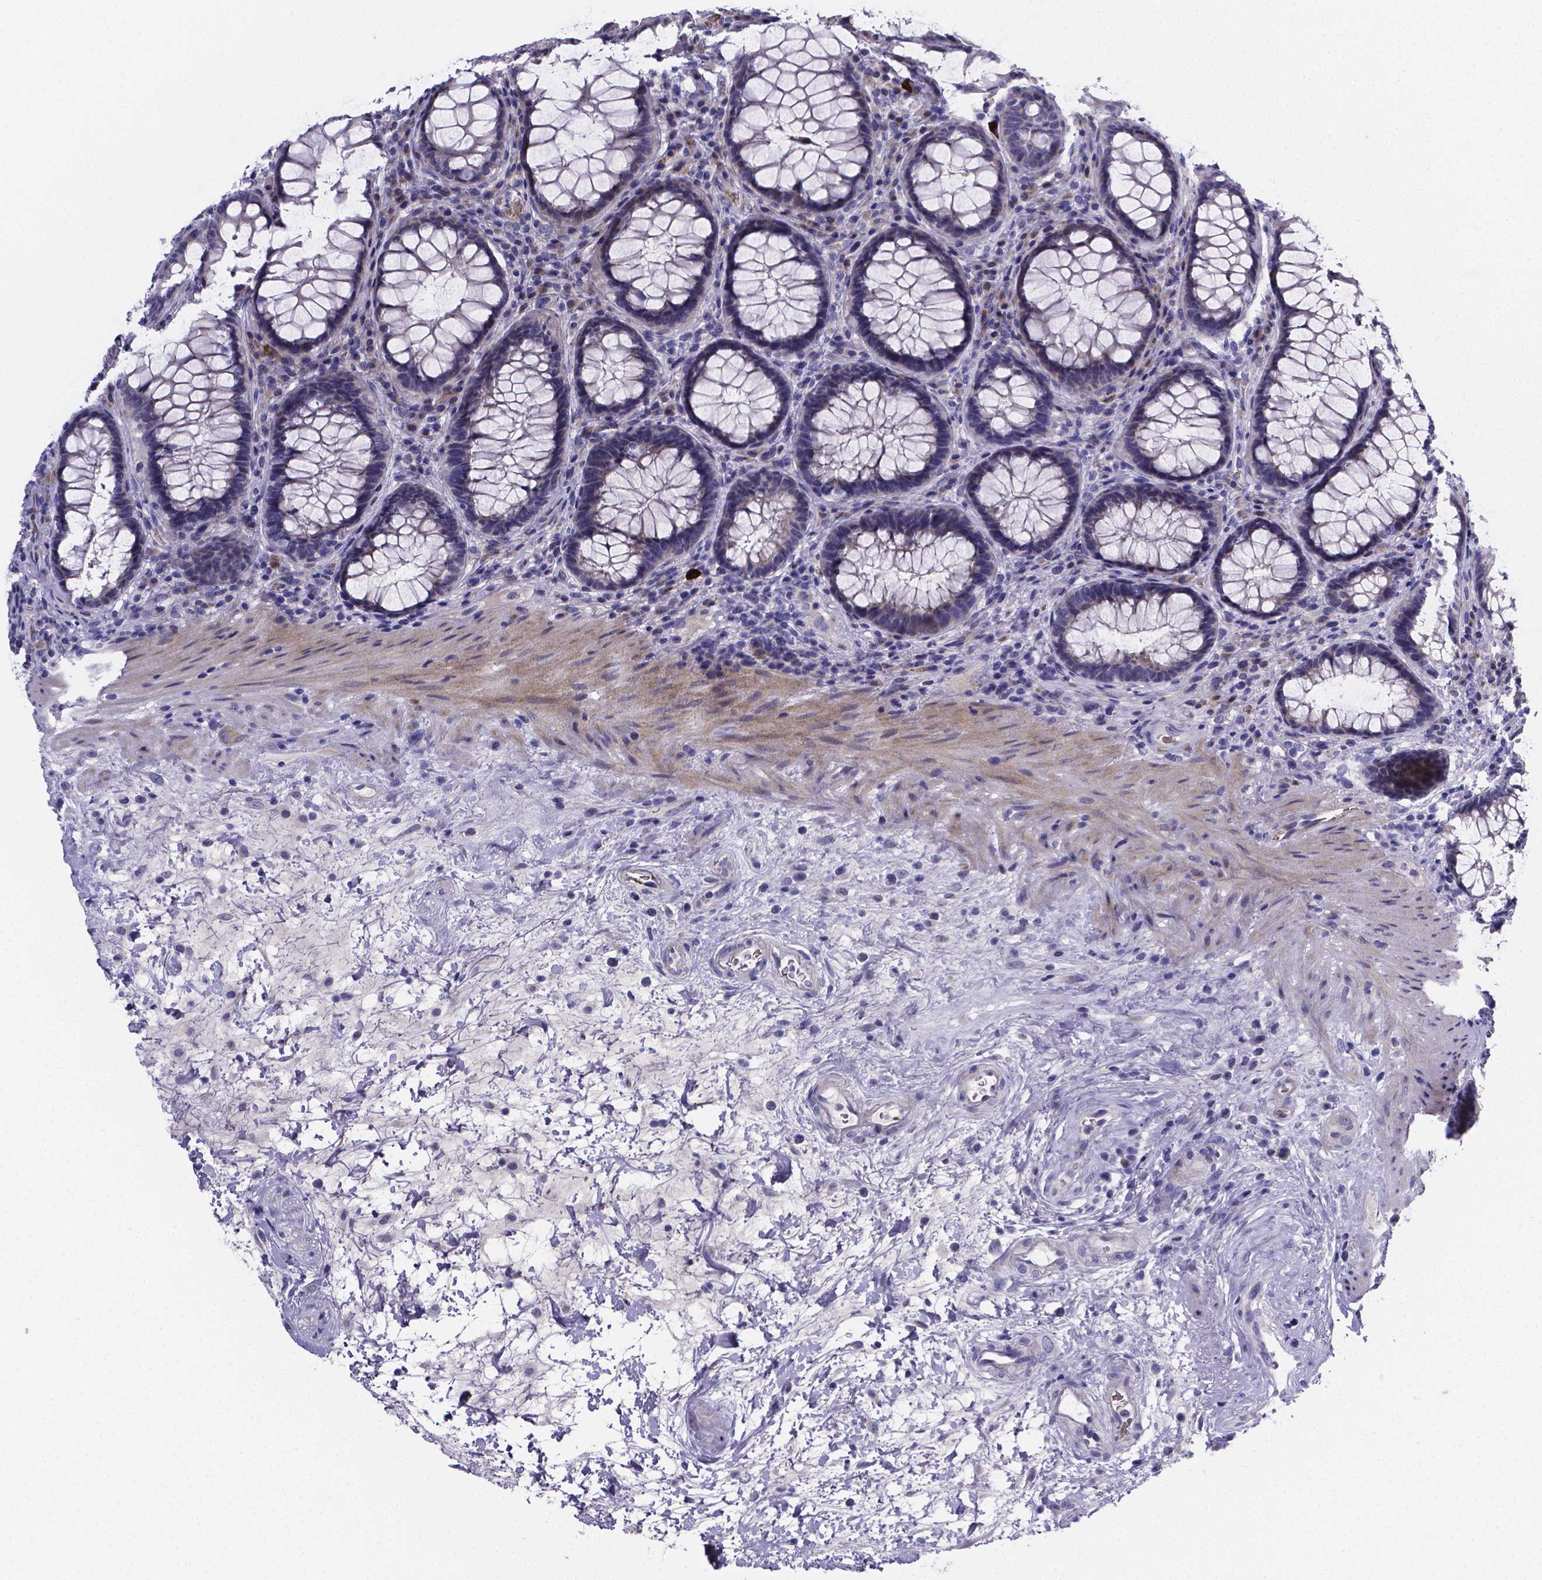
{"staining": {"intensity": "negative", "quantity": "none", "location": "none"}, "tissue": "rectum", "cell_type": "Glandular cells", "image_type": "normal", "snomed": [{"axis": "morphology", "description": "Normal tissue, NOS"}, {"axis": "topography", "description": "Rectum"}], "caption": "Immunohistochemical staining of unremarkable rectum exhibits no significant expression in glandular cells. (DAB immunohistochemistry visualized using brightfield microscopy, high magnification).", "gene": "GABRA3", "patient": {"sex": "male", "age": 72}}